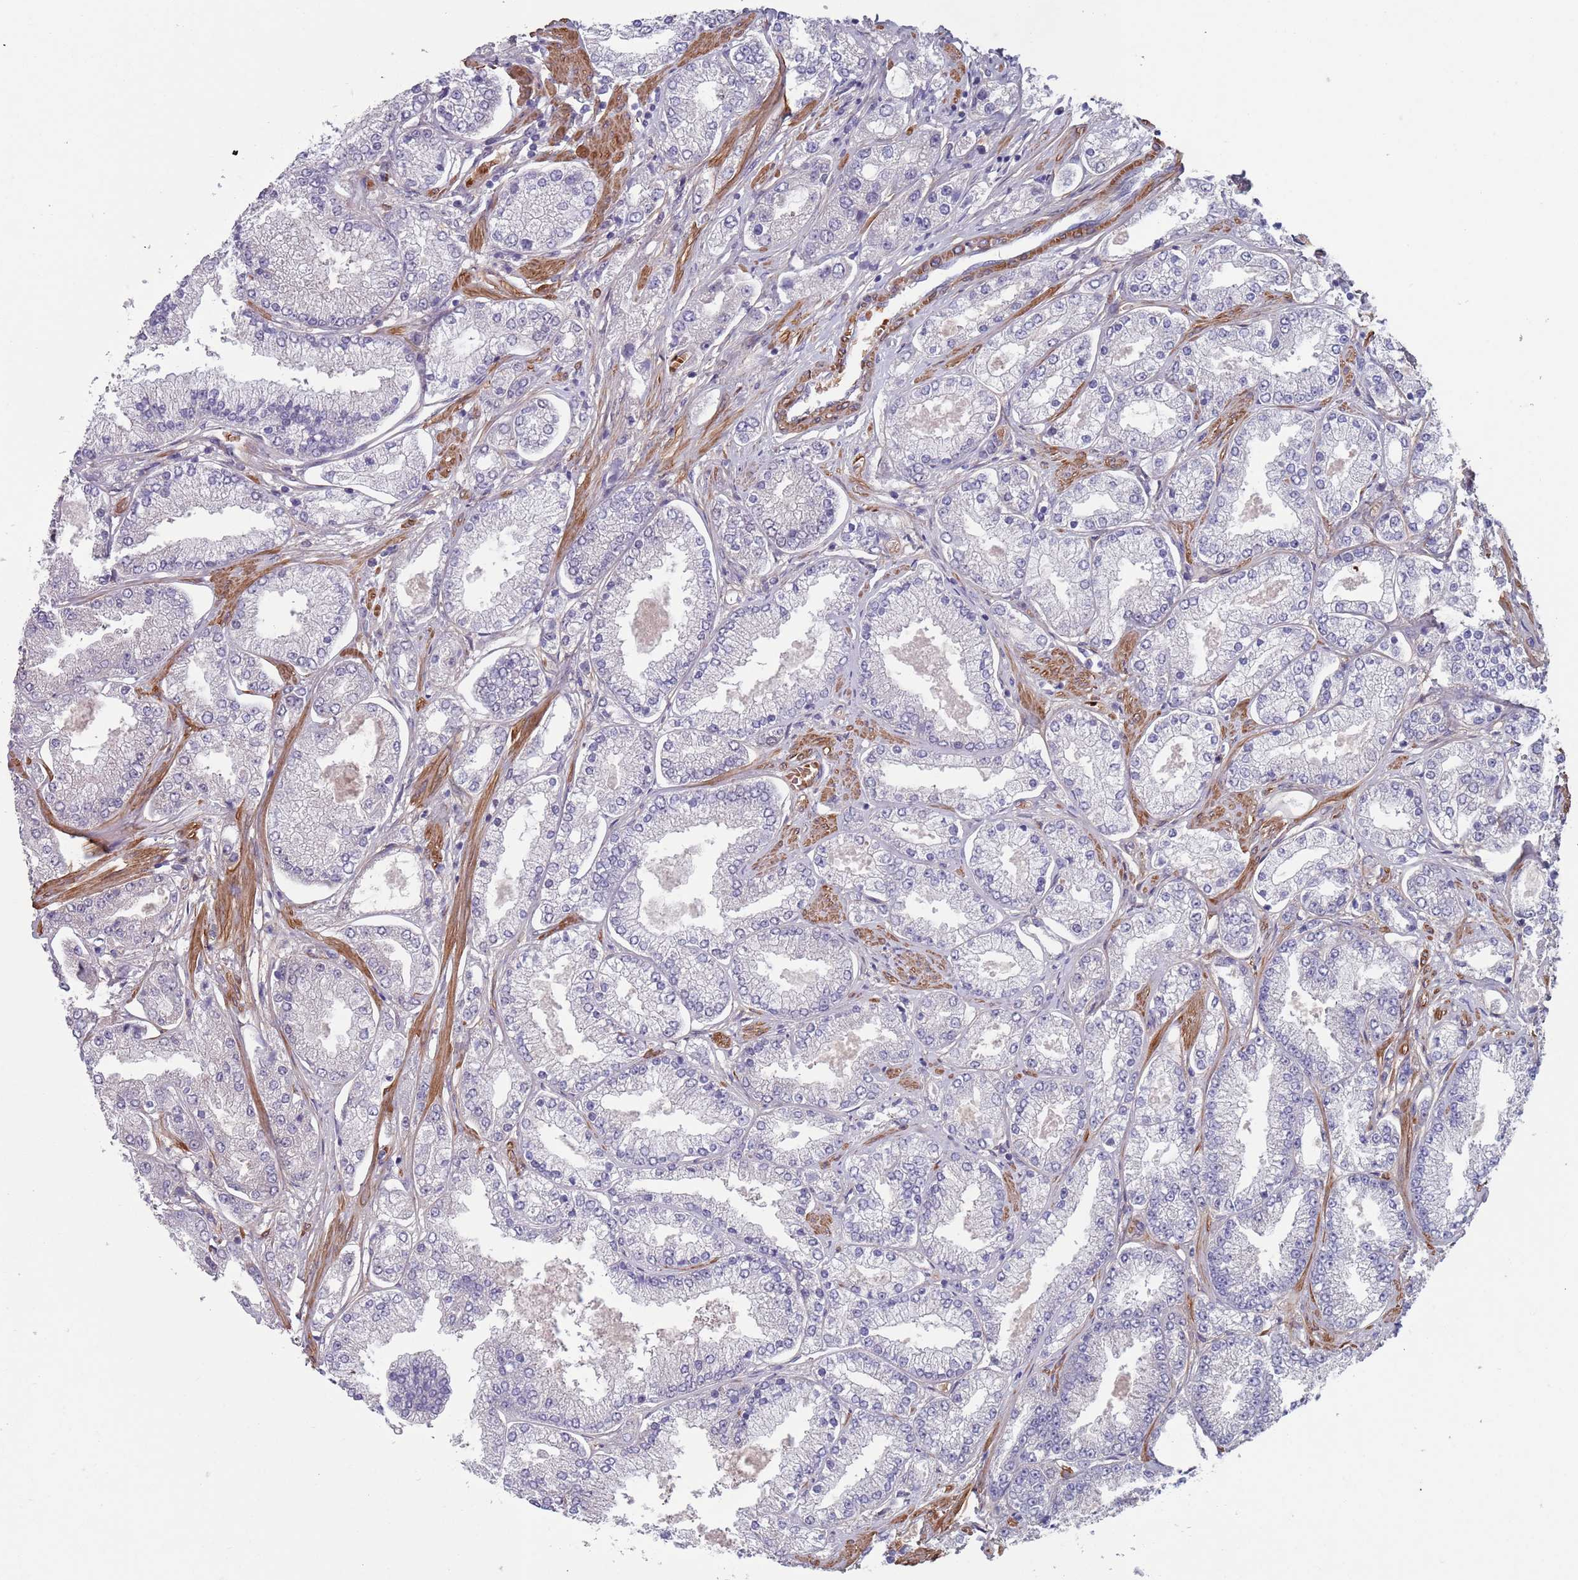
{"staining": {"intensity": "negative", "quantity": "none", "location": "none"}, "tissue": "prostate cancer", "cell_type": "Tumor cells", "image_type": "cancer", "snomed": [{"axis": "morphology", "description": "Adenocarcinoma, High grade"}, {"axis": "topography", "description": "Prostate"}], "caption": "DAB immunohistochemical staining of human adenocarcinoma (high-grade) (prostate) displays no significant staining in tumor cells.", "gene": "CLNS1A", "patient": {"sex": "male", "age": 69}}